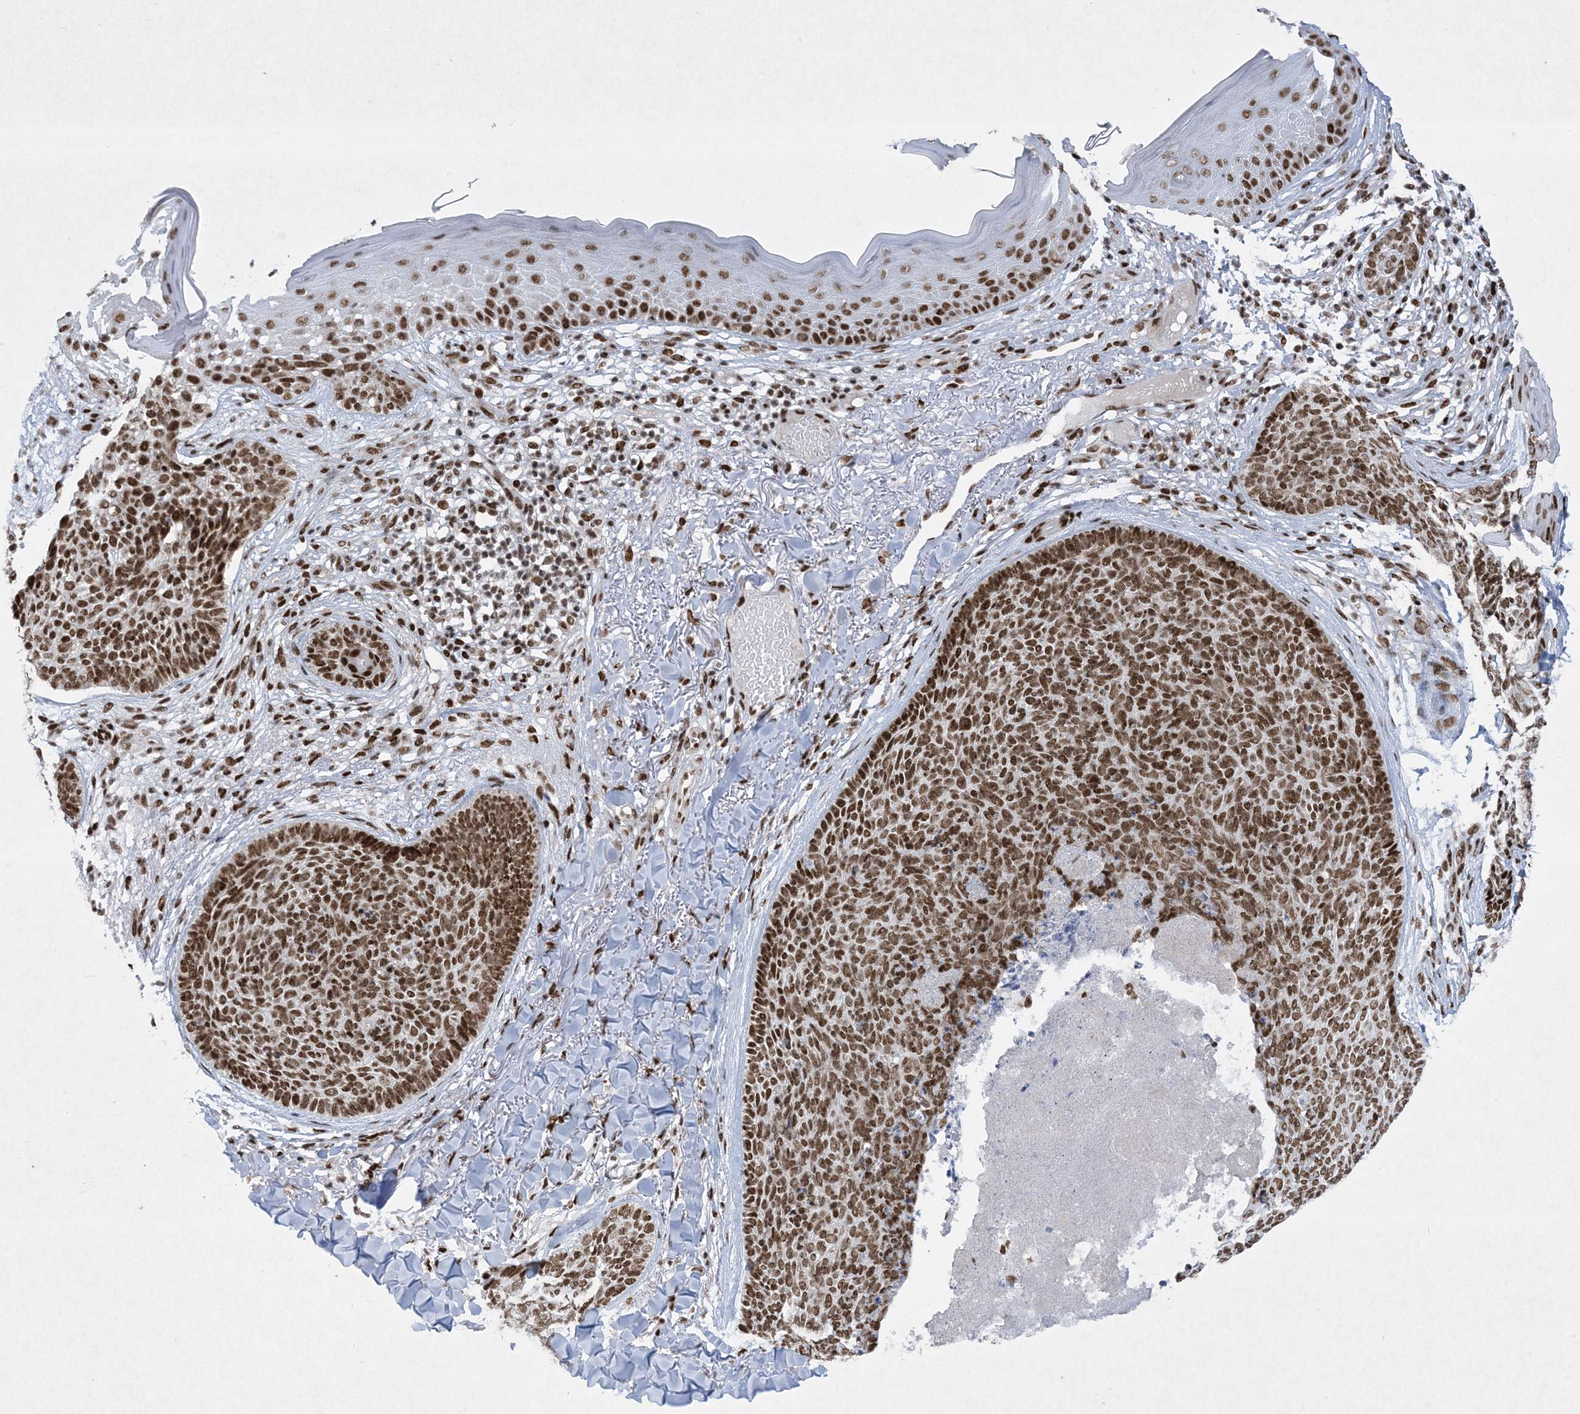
{"staining": {"intensity": "strong", "quantity": ">75%", "location": "nuclear"}, "tissue": "skin cancer", "cell_type": "Tumor cells", "image_type": "cancer", "snomed": [{"axis": "morphology", "description": "Basal cell carcinoma"}, {"axis": "topography", "description": "Skin"}], "caption": "Brown immunohistochemical staining in human skin cancer (basal cell carcinoma) shows strong nuclear positivity in about >75% of tumor cells.", "gene": "PKNOX2", "patient": {"sex": "female", "age": 70}}